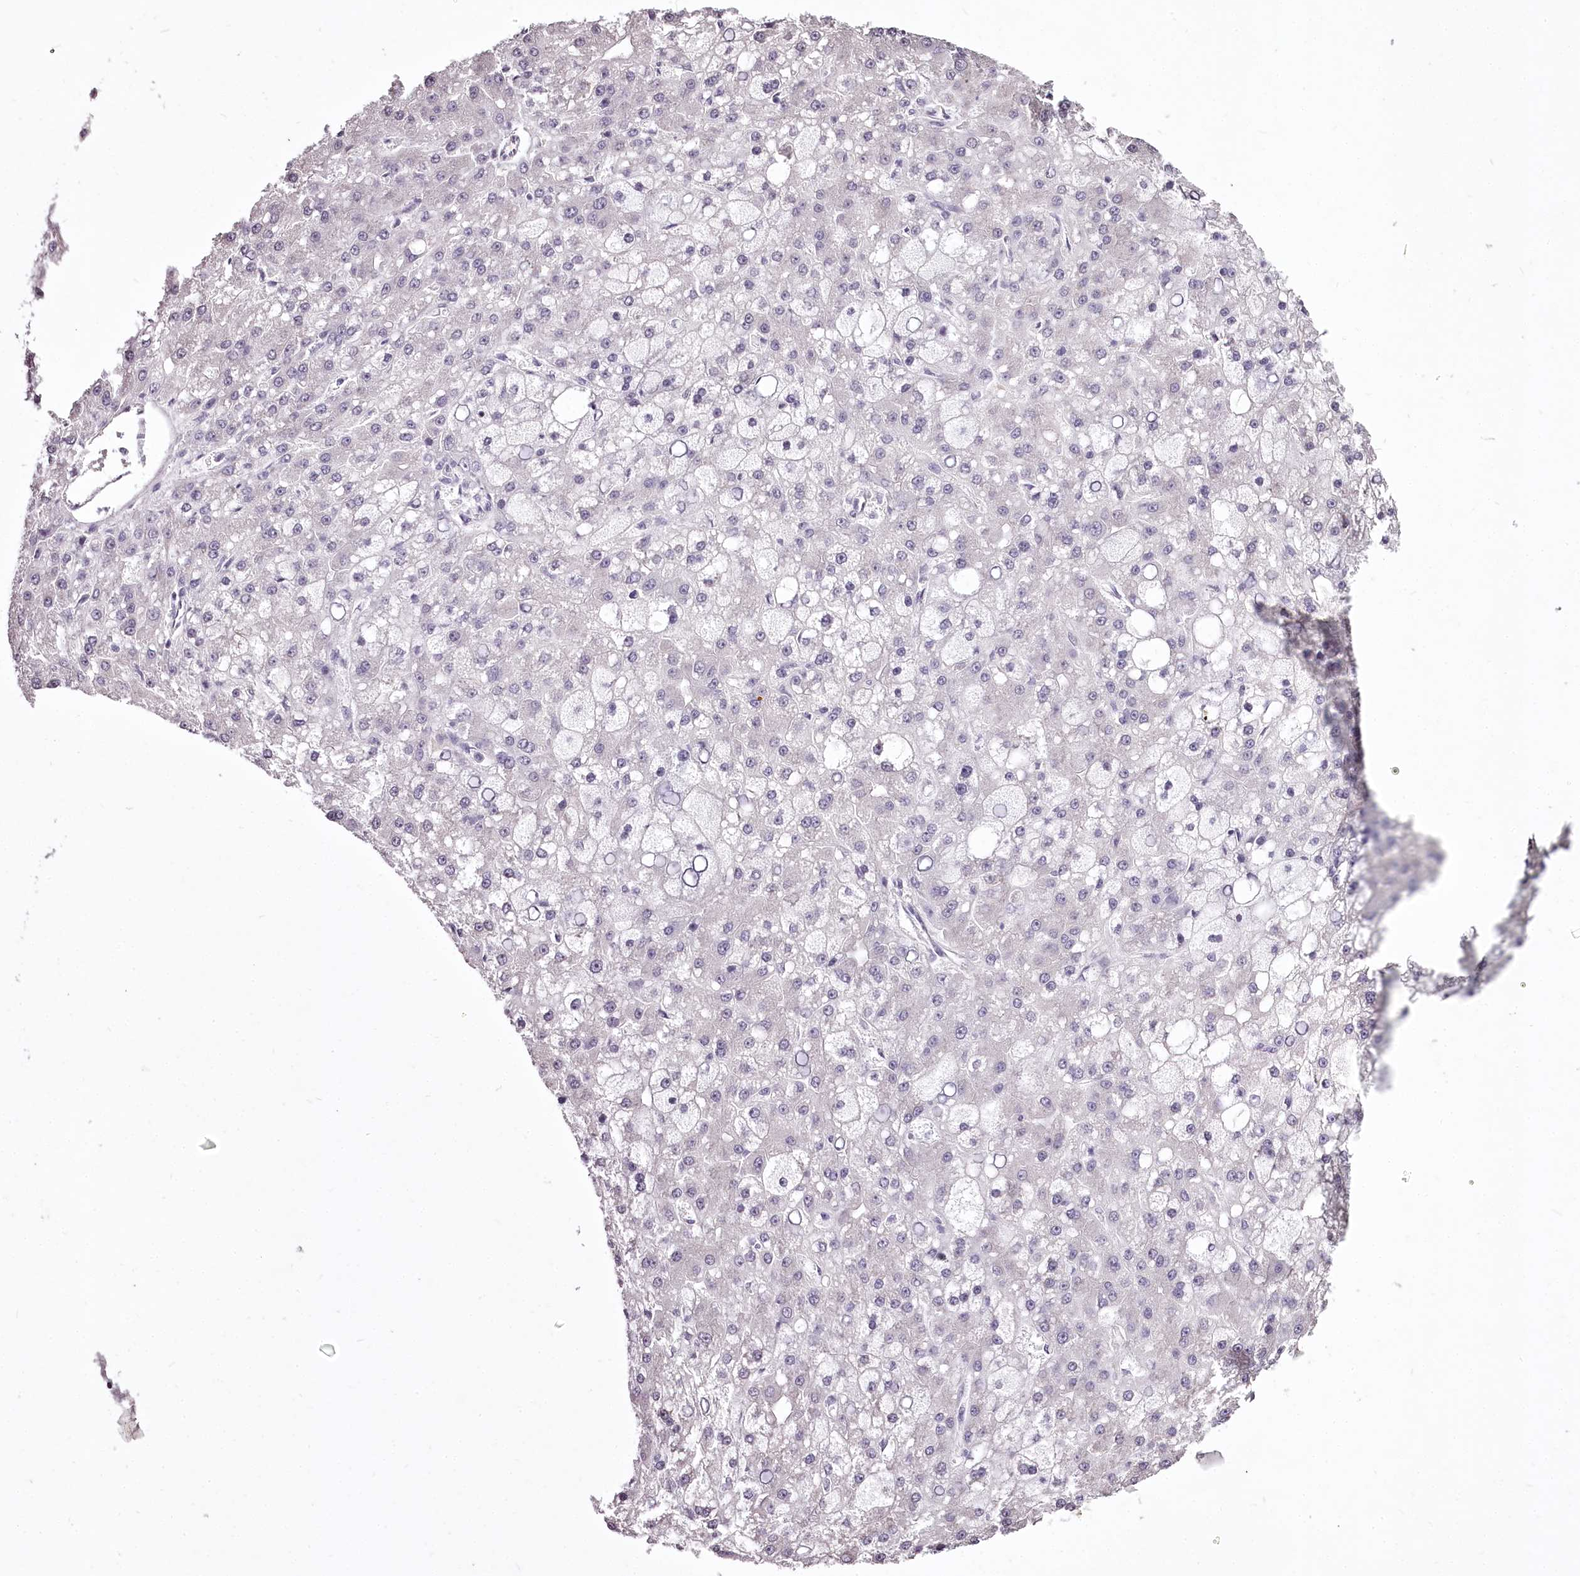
{"staining": {"intensity": "negative", "quantity": "none", "location": "none"}, "tissue": "liver cancer", "cell_type": "Tumor cells", "image_type": "cancer", "snomed": [{"axis": "morphology", "description": "Carcinoma, Hepatocellular, NOS"}, {"axis": "topography", "description": "Liver"}], "caption": "This is an immunohistochemistry image of human liver cancer (hepatocellular carcinoma). There is no staining in tumor cells.", "gene": "C1orf56", "patient": {"sex": "male", "age": 67}}